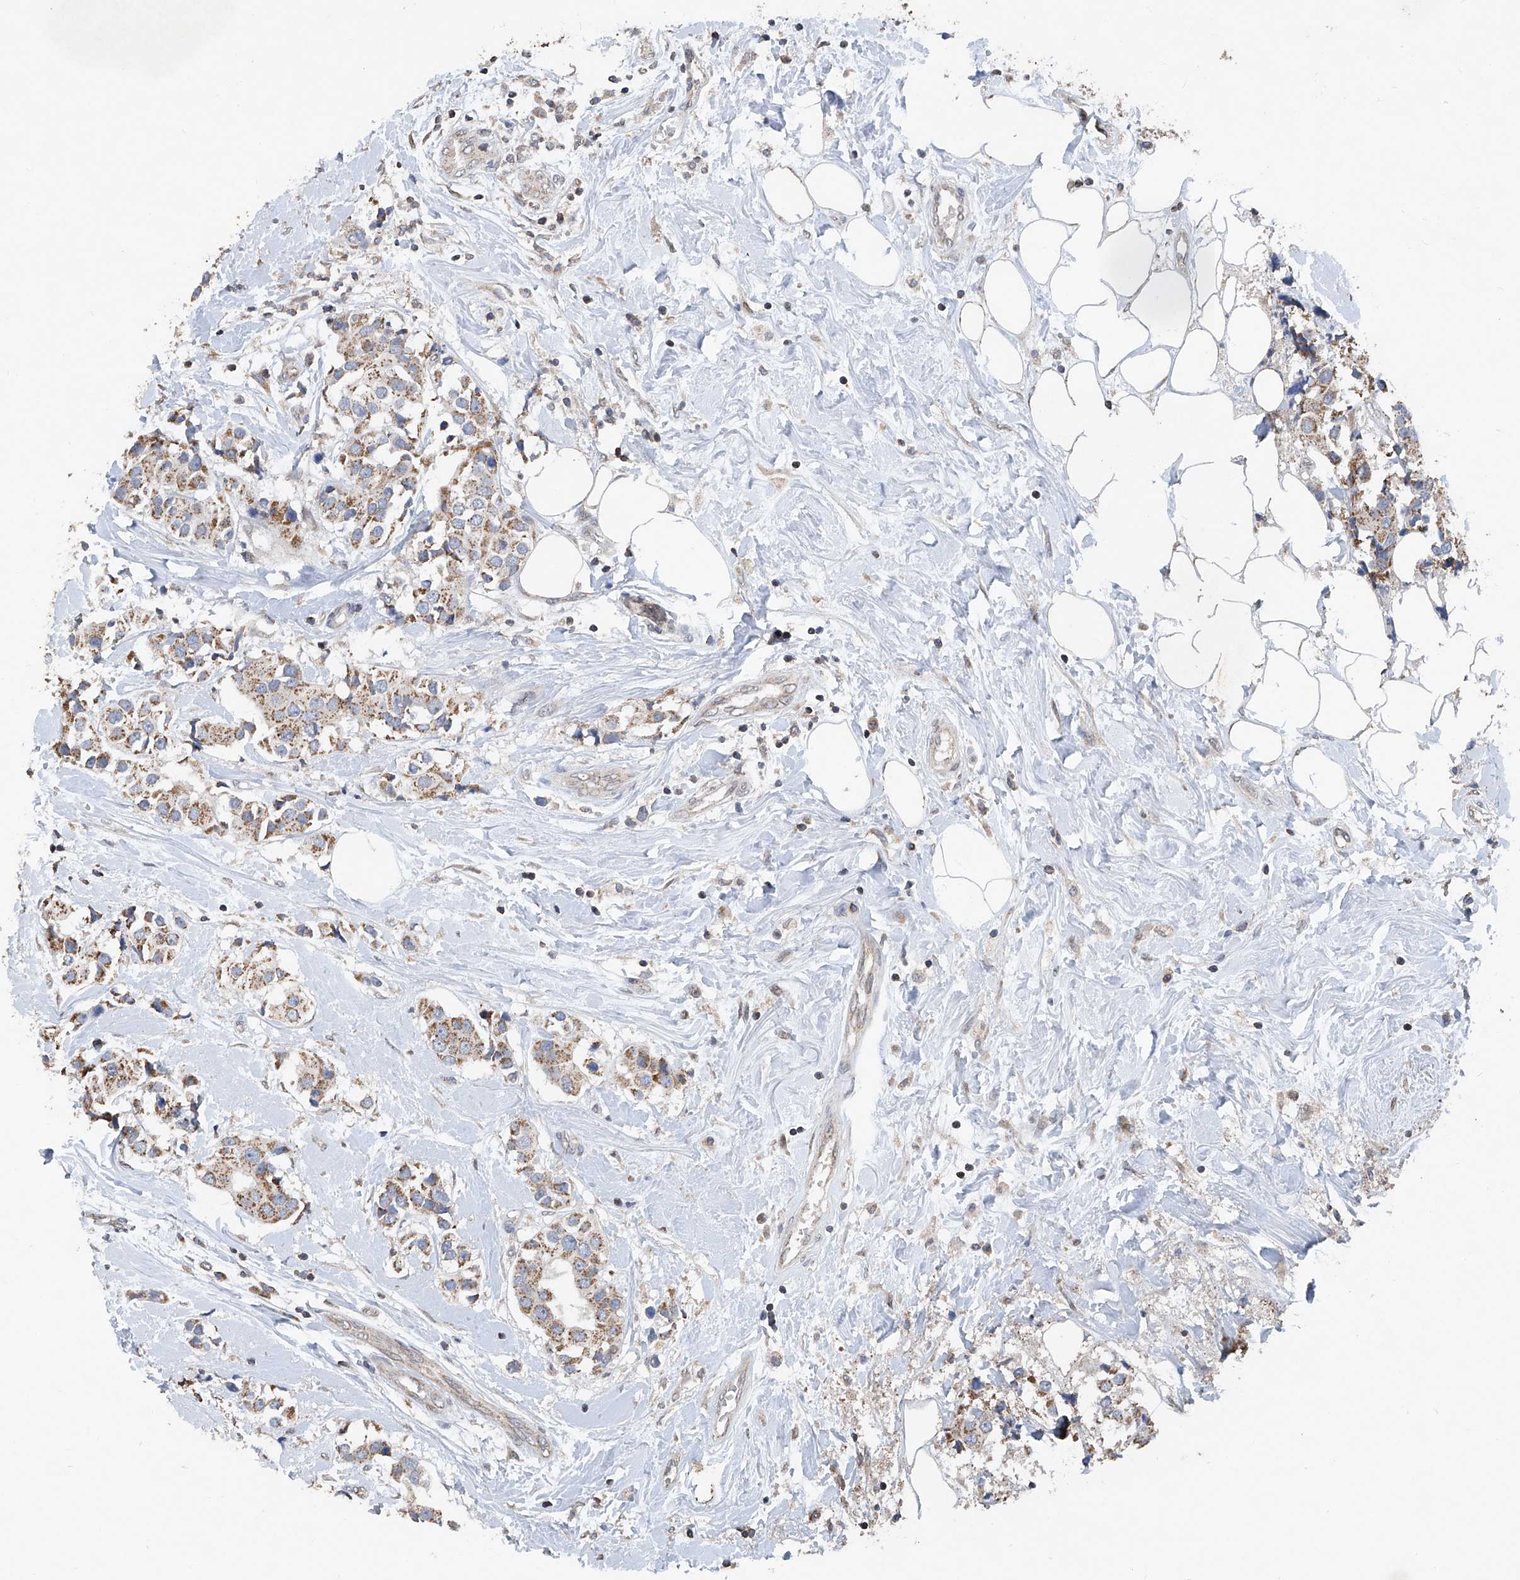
{"staining": {"intensity": "moderate", "quantity": ">75%", "location": "cytoplasmic/membranous"}, "tissue": "breast cancer", "cell_type": "Tumor cells", "image_type": "cancer", "snomed": [{"axis": "morphology", "description": "Normal tissue, NOS"}, {"axis": "morphology", "description": "Duct carcinoma"}, {"axis": "topography", "description": "Breast"}], "caption": "Moderate cytoplasmic/membranous staining for a protein is appreciated in approximately >75% of tumor cells of breast cancer using immunohistochemistry (IHC).", "gene": "BCKDHB", "patient": {"sex": "female", "age": 39}}